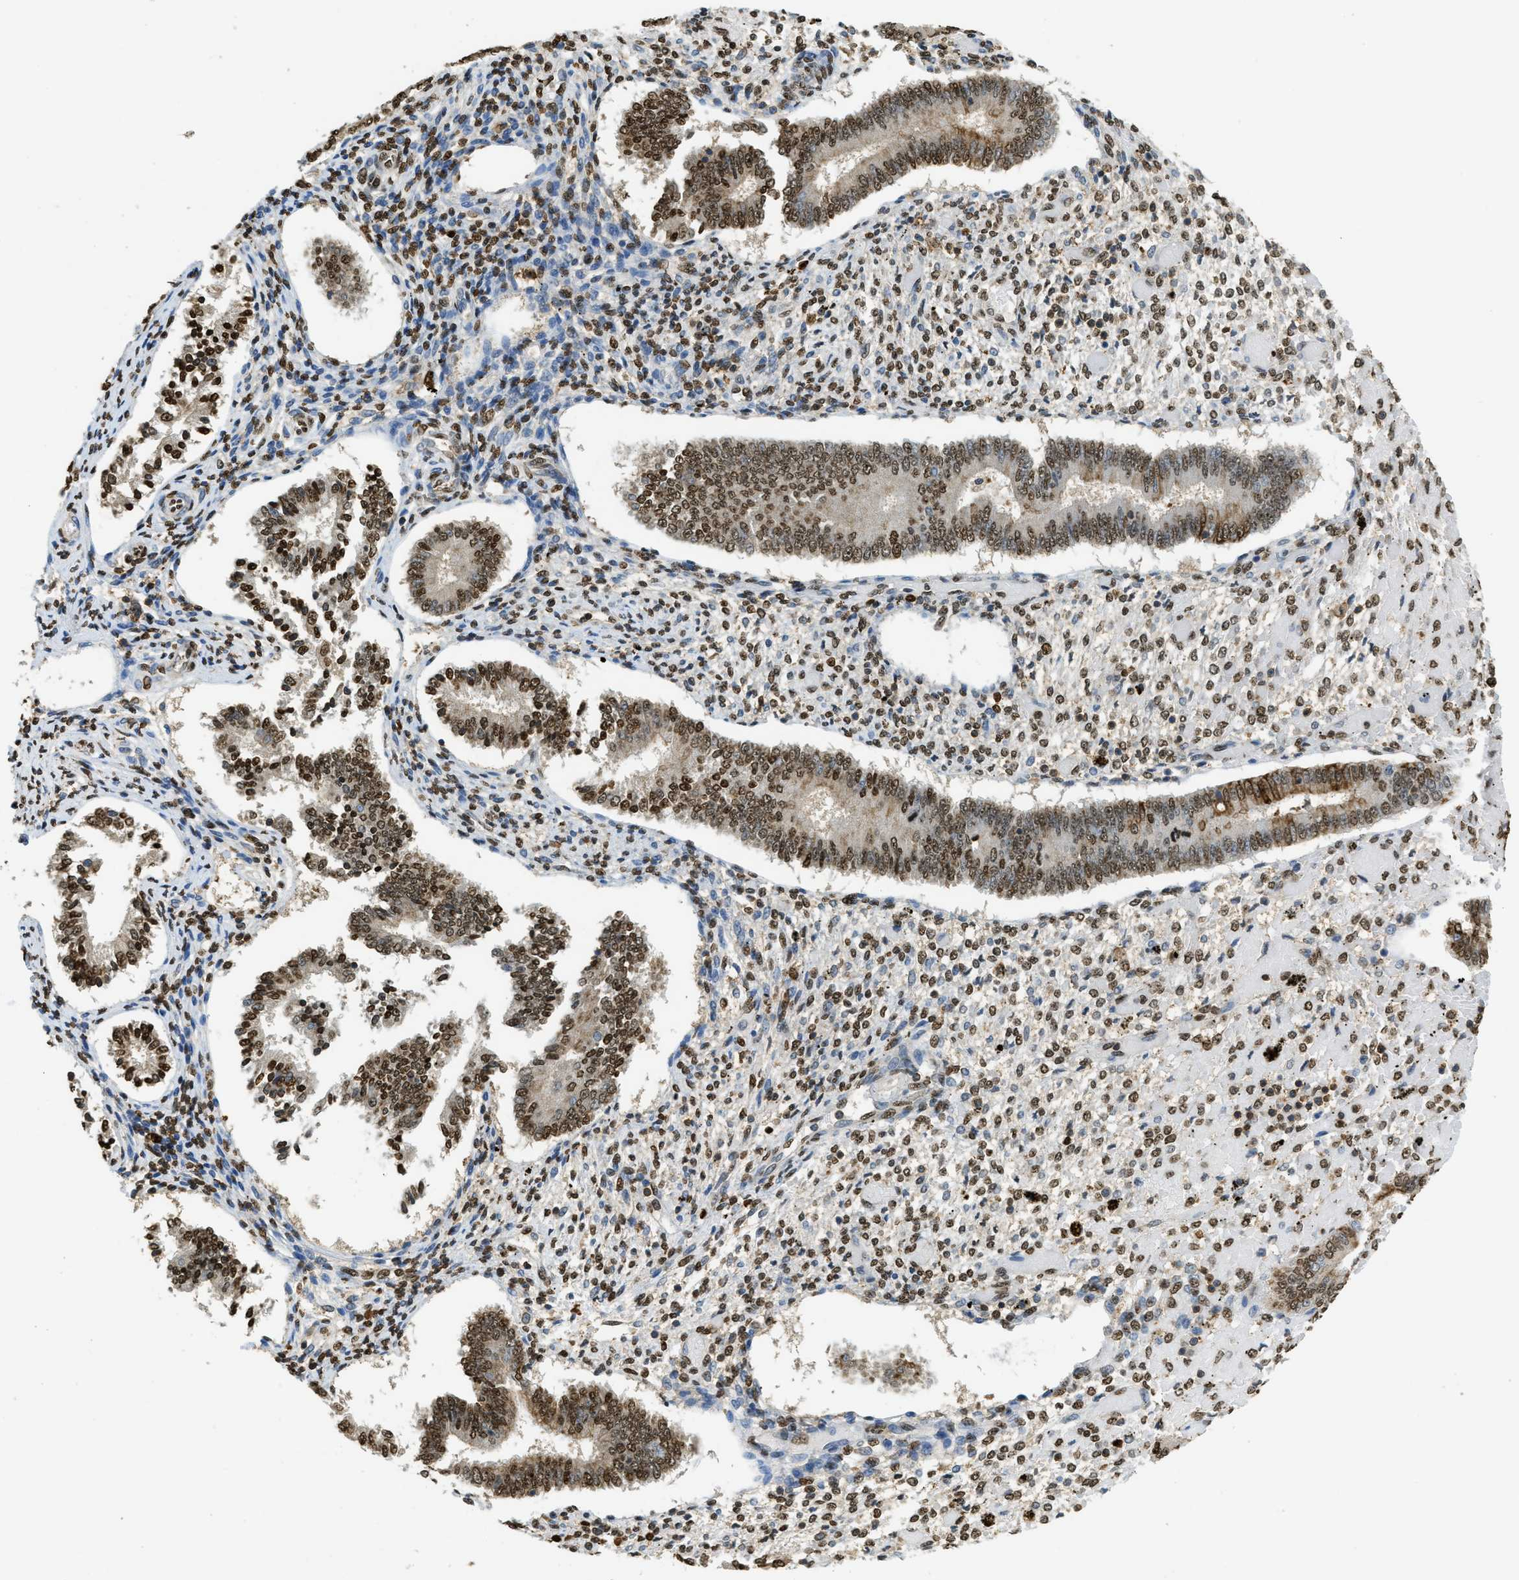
{"staining": {"intensity": "moderate", "quantity": "25%-75%", "location": "nuclear"}, "tissue": "endometrium", "cell_type": "Cells in endometrial stroma", "image_type": "normal", "snomed": [{"axis": "morphology", "description": "Normal tissue, NOS"}, {"axis": "topography", "description": "Endometrium"}], "caption": "Cells in endometrial stroma show medium levels of moderate nuclear expression in approximately 25%-75% of cells in normal human endometrium. (DAB (3,3'-diaminobenzidine) IHC with brightfield microscopy, high magnification).", "gene": "NR5A2", "patient": {"sex": "female", "age": 42}}